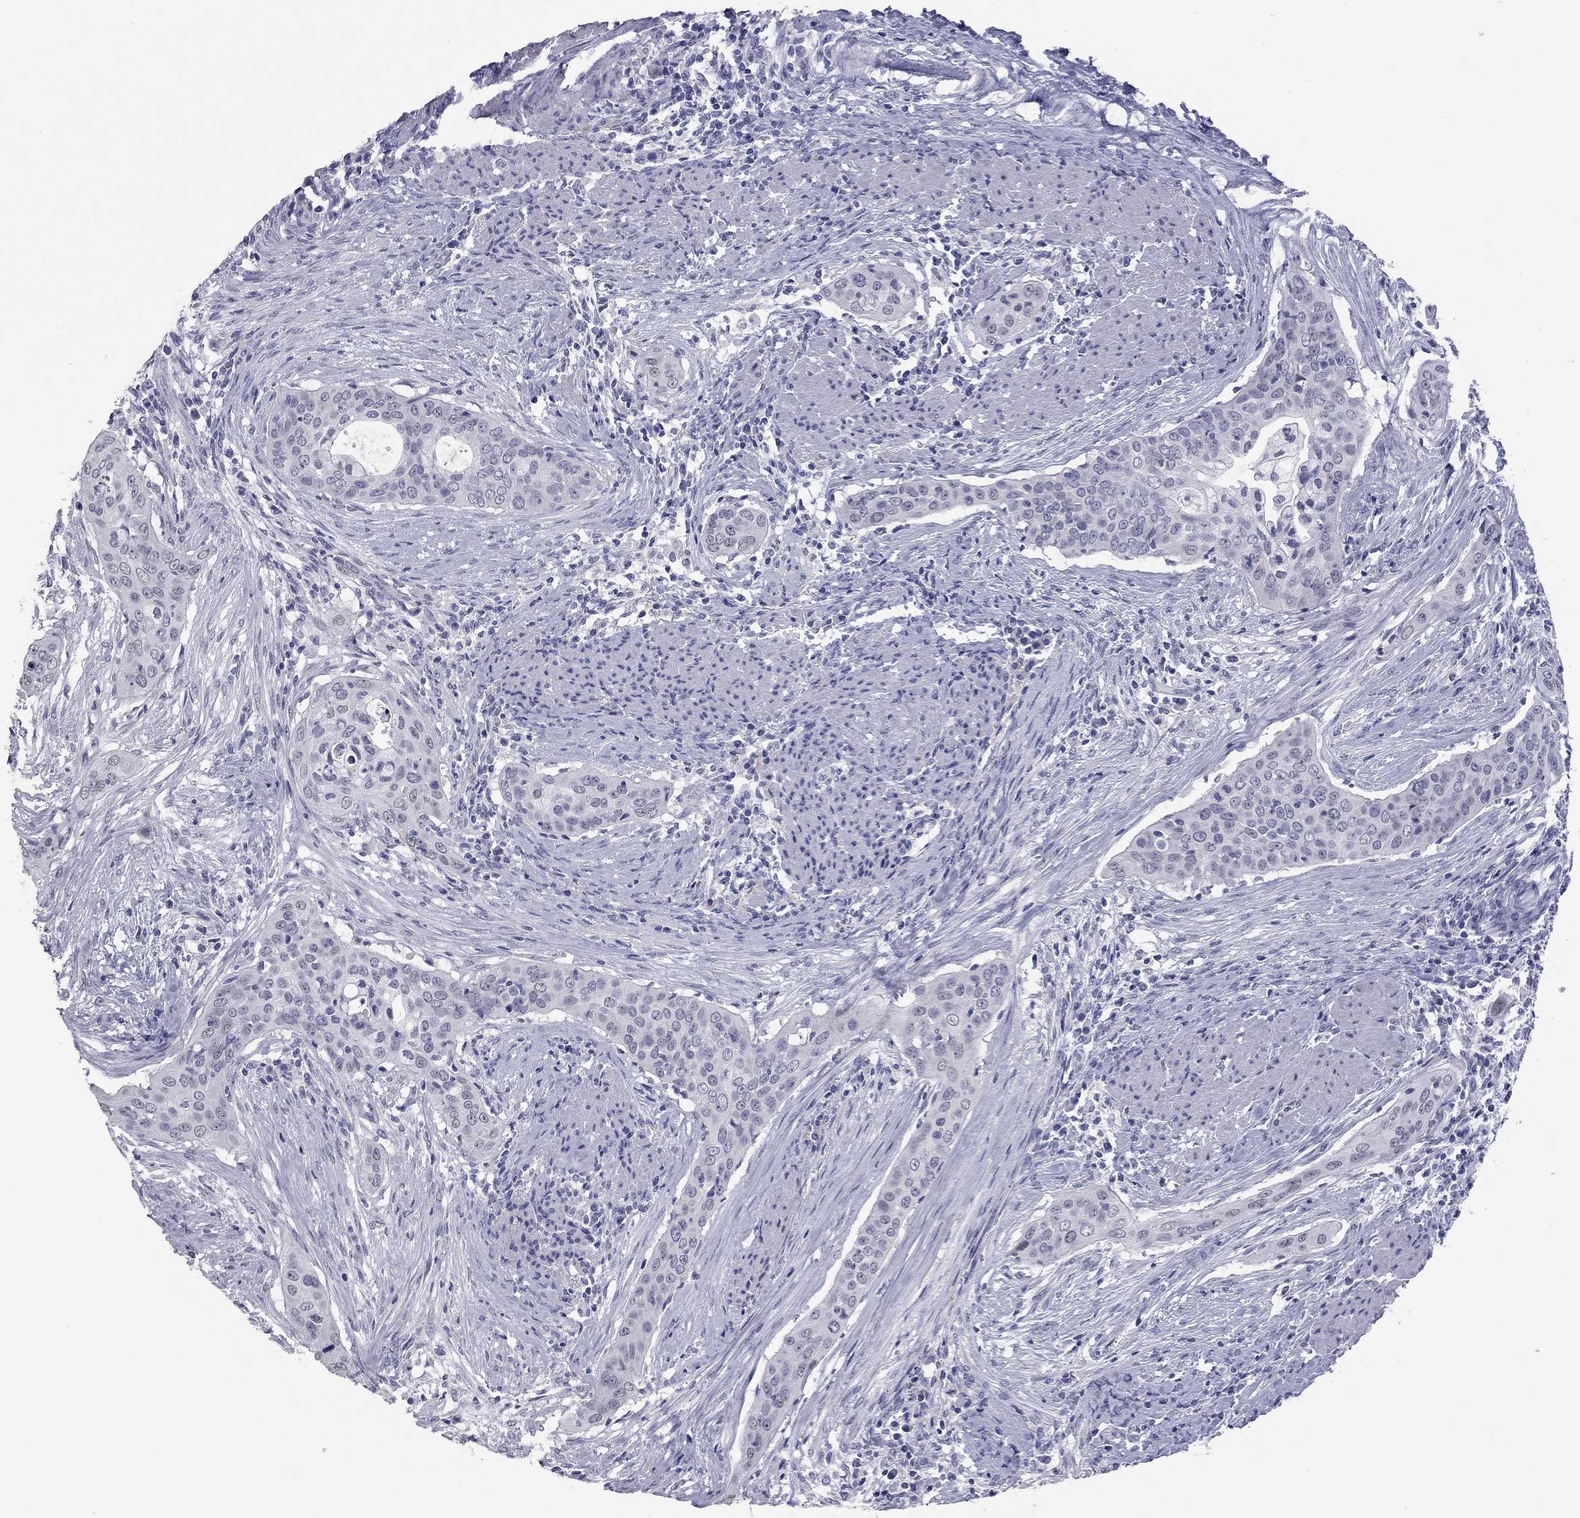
{"staining": {"intensity": "negative", "quantity": "none", "location": "none"}, "tissue": "urothelial cancer", "cell_type": "Tumor cells", "image_type": "cancer", "snomed": [{"axis": "morphology", "description": "Urothelial carcinoma, High grade"}, {"axis": "topography", "description": "Urinary bladder"}], "caption": "Protein analysis of urothelial cancer demonstrates no significant expression in tumor cells. (DAB (3,3'-diaminobenzidine) IHC, high magnification).", "gene": "AK8", "patient": {"sex": "male", "age": 82}}